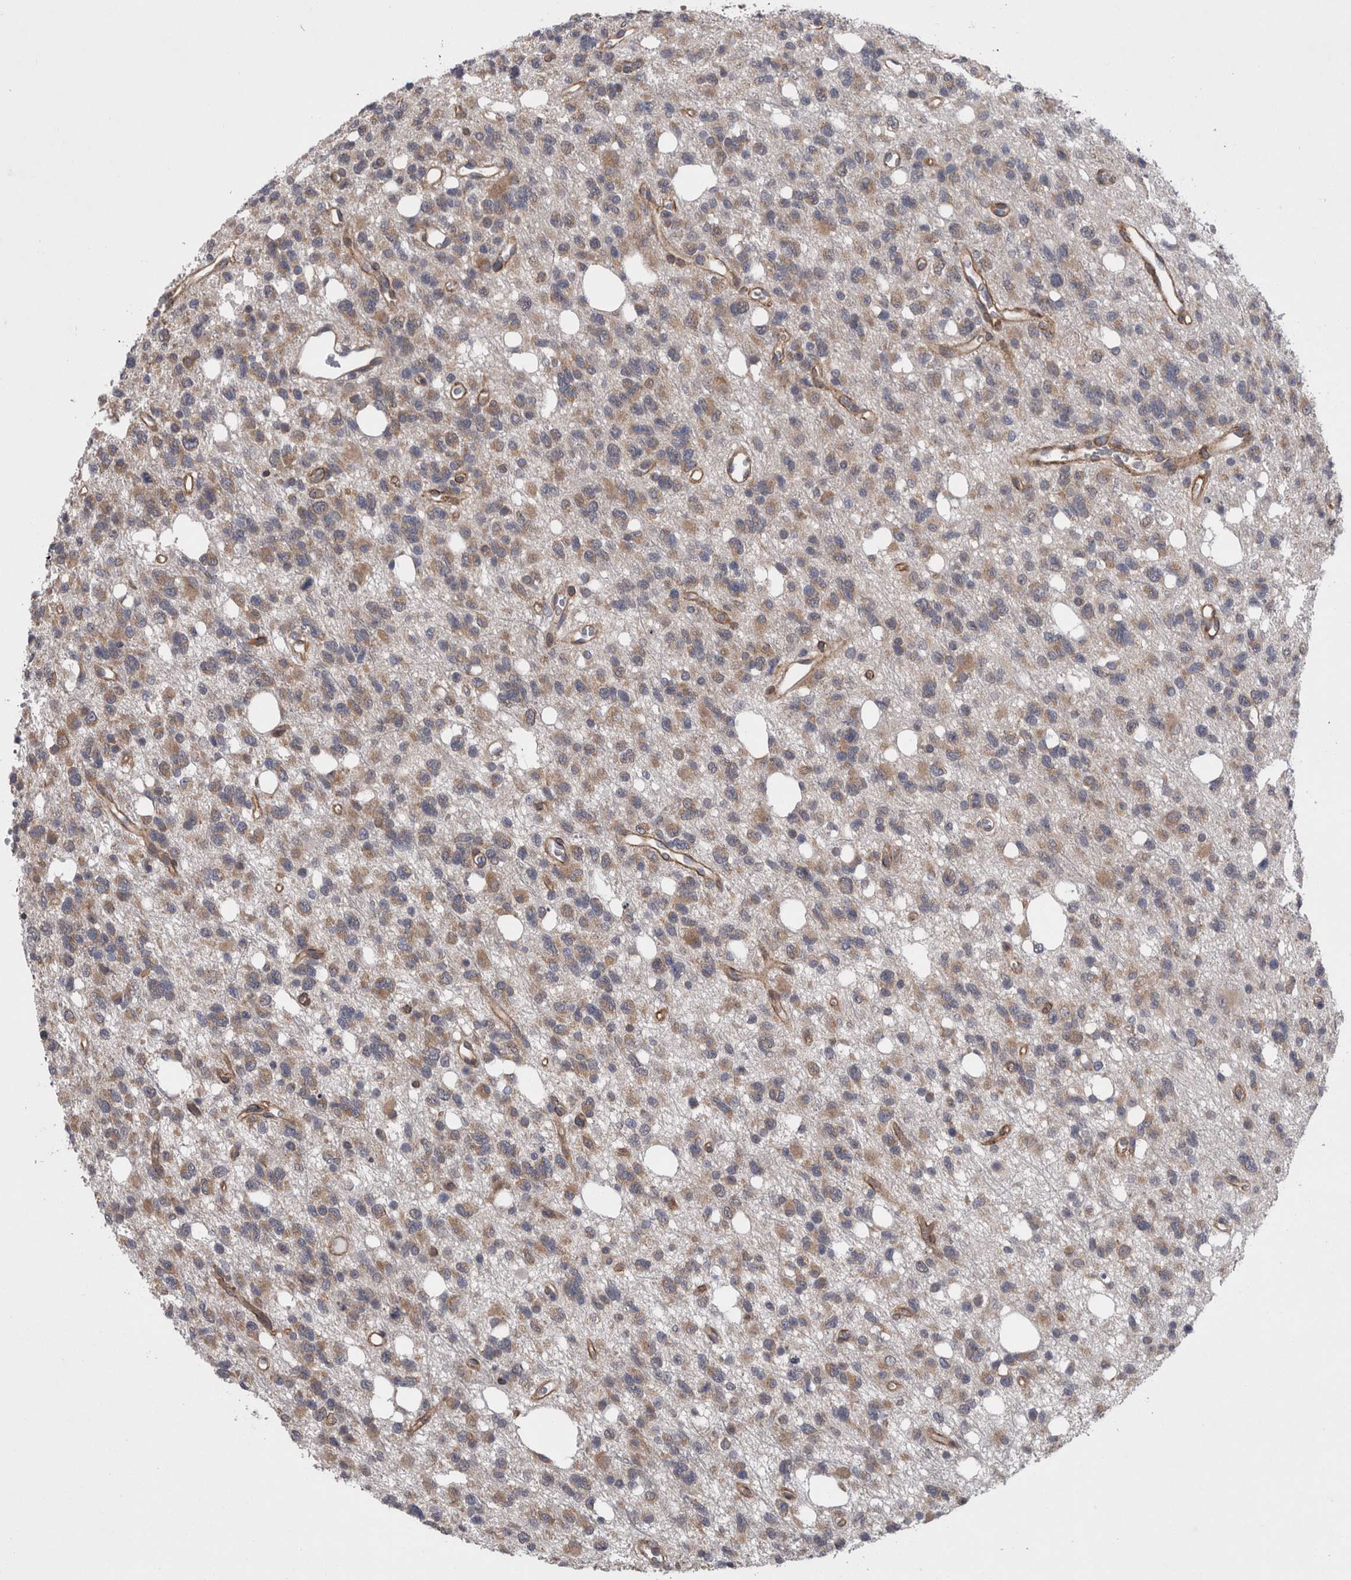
{"staining": {"intensity": "weak", "quantity": ">75%", "location": "cytoplasmic/membranous"}, "tissue": "glioma", "cell_type": "Tumor cells", "image_type": "cancer", "snomed": [{"axis": "morphology", "description": "Glioma, malignant, High grade"}, {"axis": "topography", "description": "Brain"}], "caption": "A histopathology image of human glioma stained for a protein exhibits weak cytoplasmic/membranous brown staining in tumor cells.", "gene": "DDX6", "patient": {"sex": "female", "age": 62}}